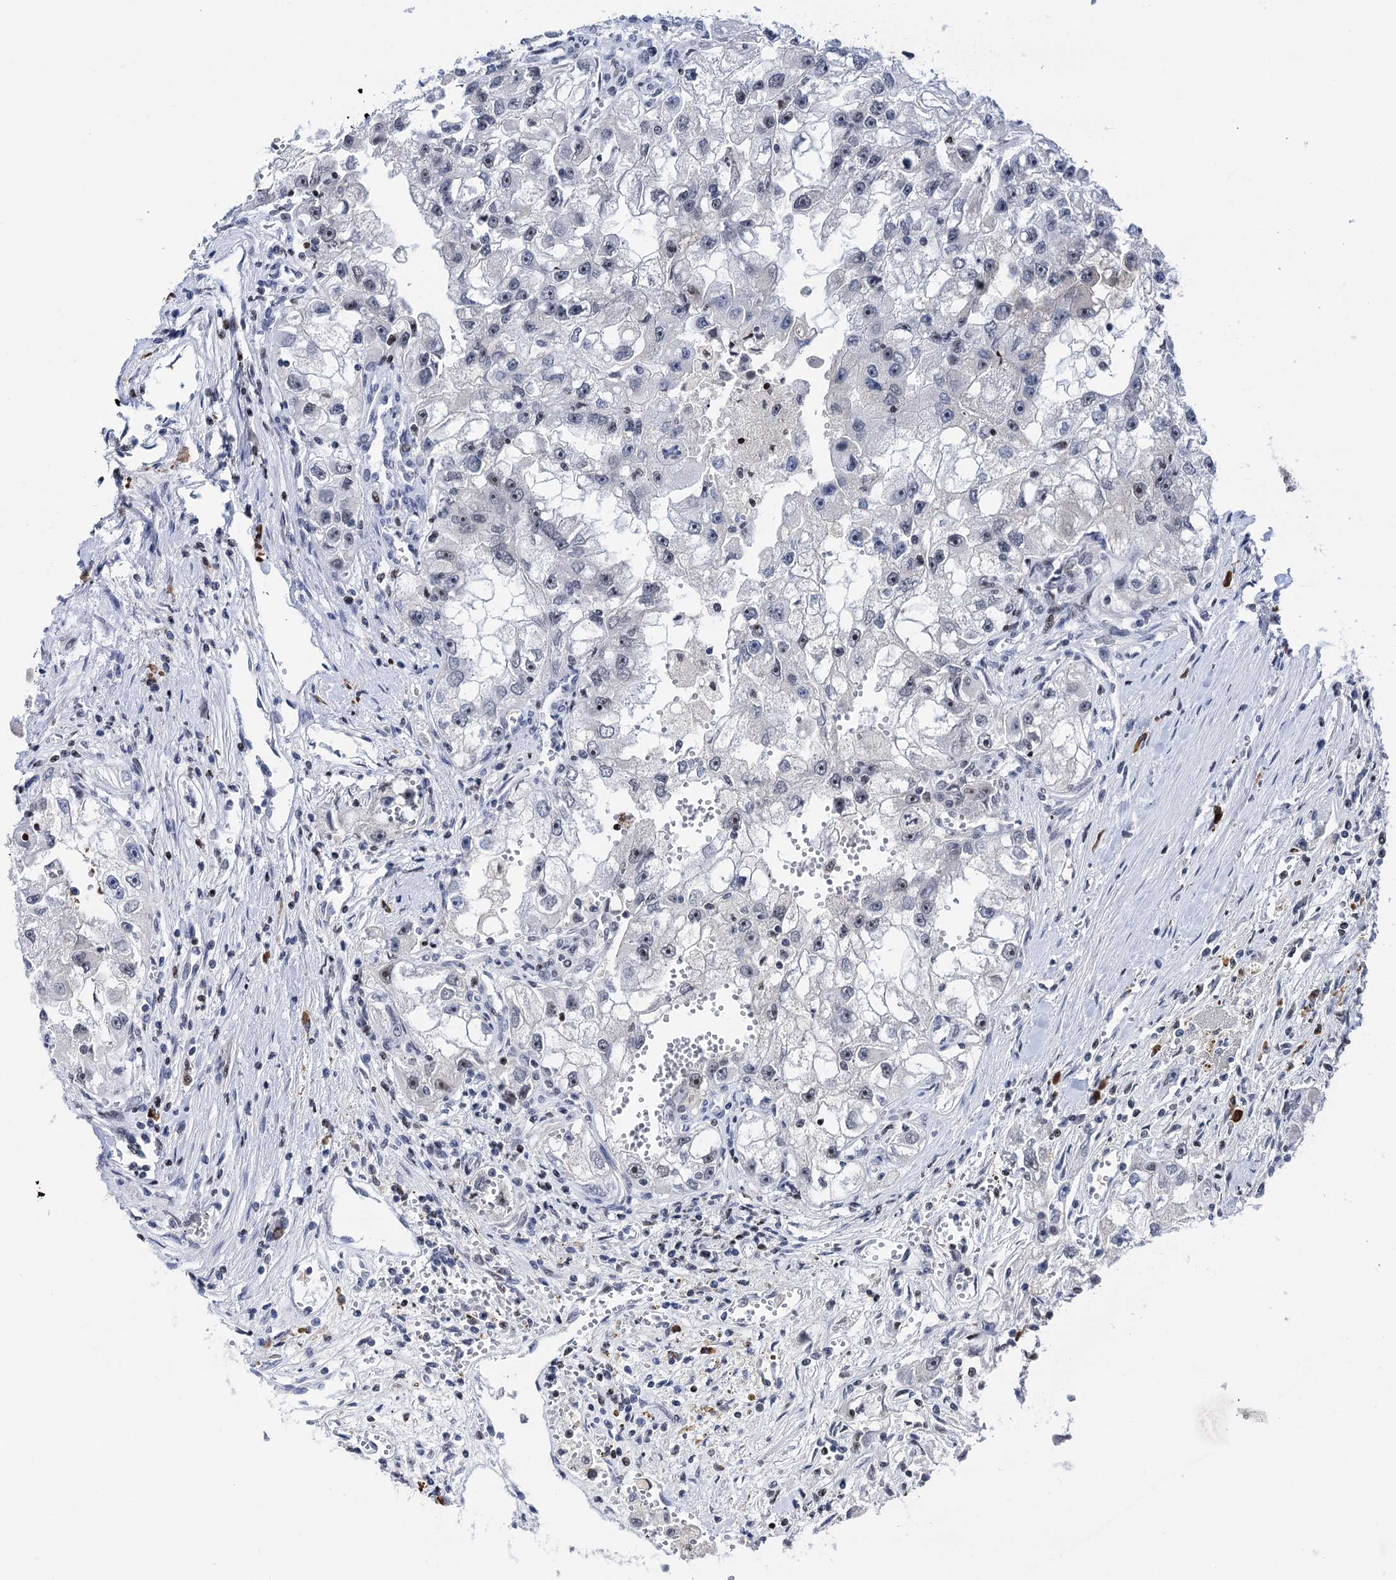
{"staining": {"intensity": "negative", "quantity": "none", "location": "none"}, "tissue": "renal cancer", "cell_type": "Tumor cells", "image_type": "cancer", "snomed": [{"axis": "morphology", "description": "Adenocarcinoma, NOS"}, {"axis": "topography", "description": "Kidney"}], "caption": "IHC of human adenocarcinoma (renal) shows no expression in tumor cells. Nuclei are stained in blue.", "gene": "ZCCHC10", "patient": {"sex": "male", "age": 63}}